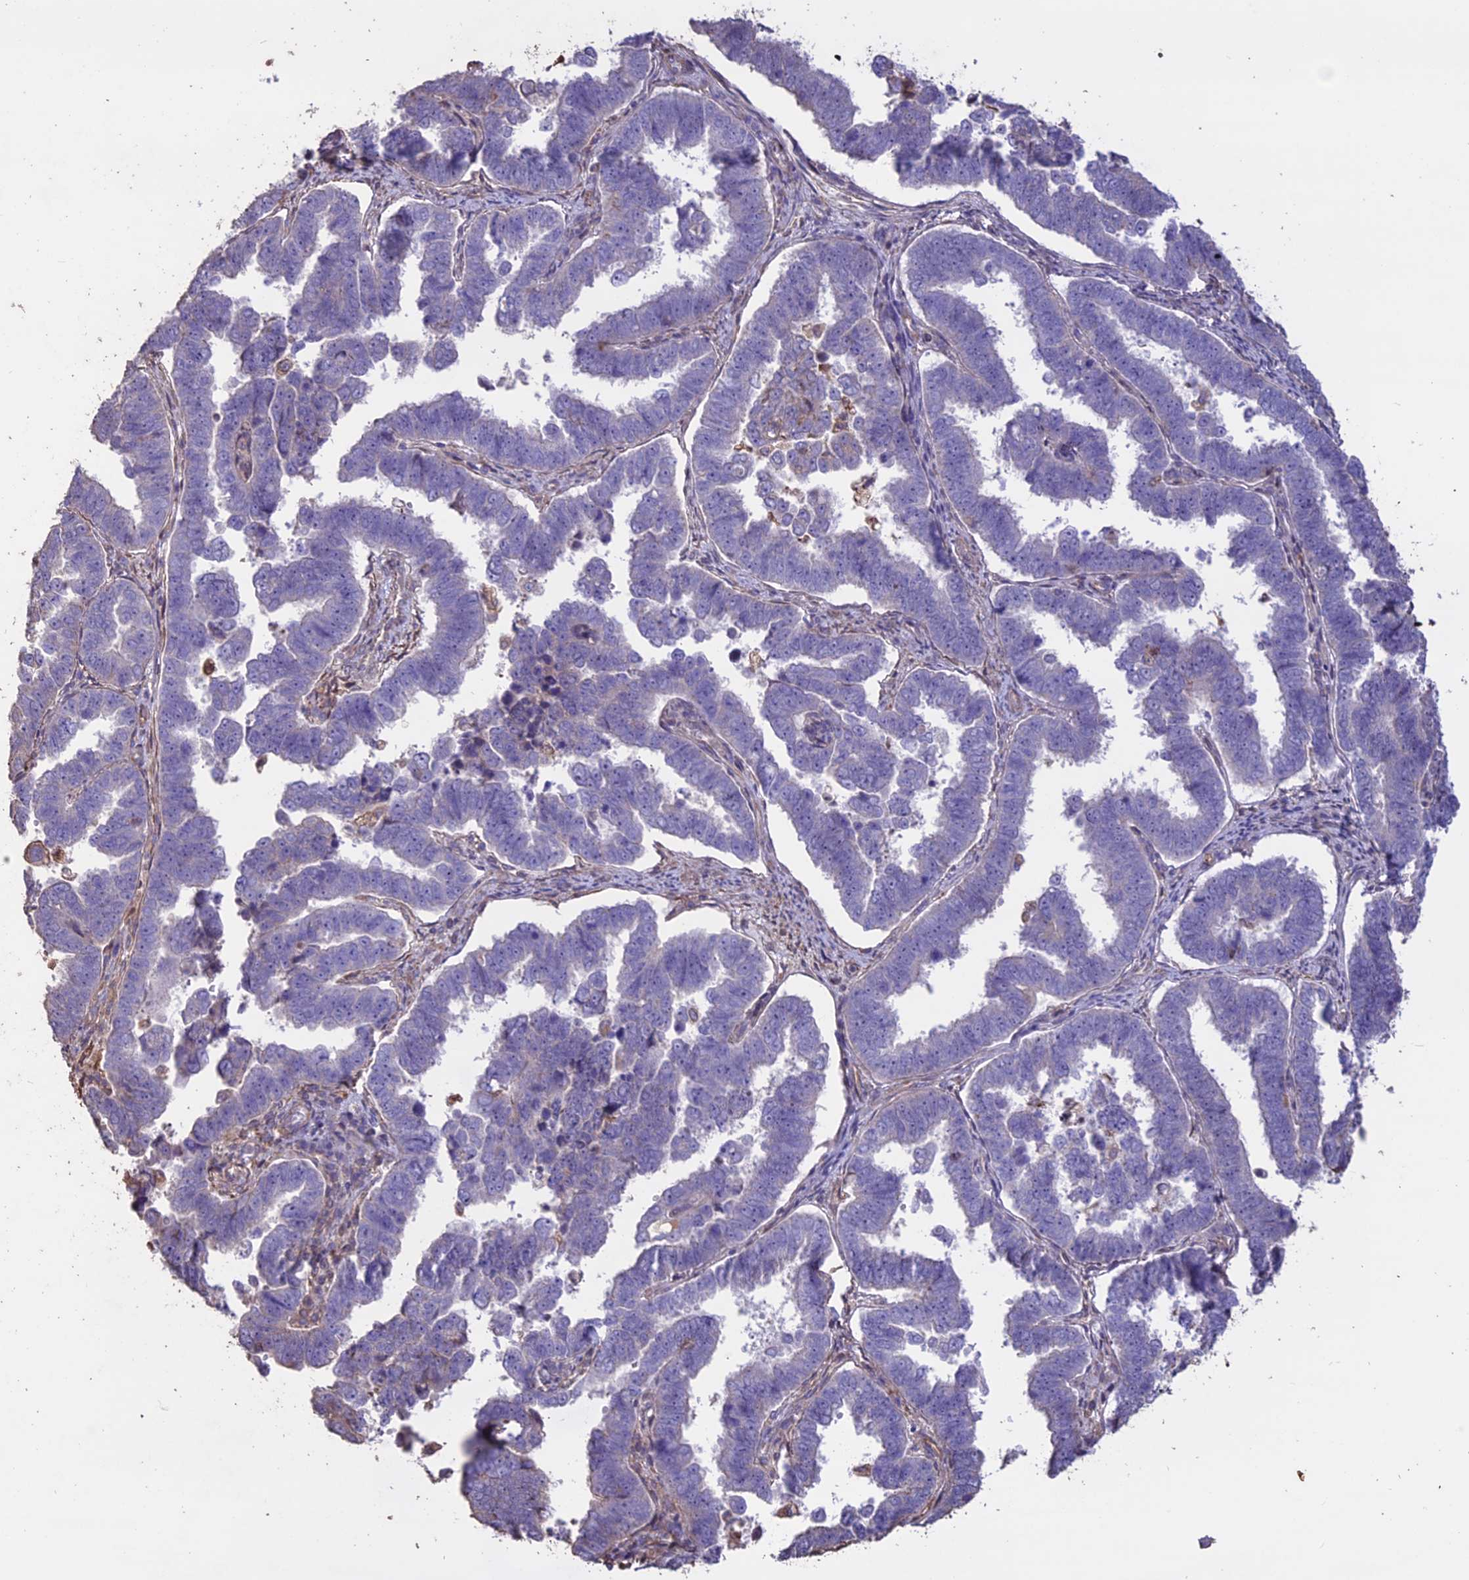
{"staining": {"intensity": "negative", "quantity": "none", "location": "none"}, "tissue": "endometrial cancer", "cell_type": "Tumor cells", "image_type": "cancer", "snomed": [{"axis": "morphology", "description": "Adenocarcinoma, NOS"}, {"axis": "topography", "description": "Endometrium"}], "caption": "Tumor cells are negative for brown protein staining in adenocarcinoma (endometrial).", "gene": "CCDC148", "patient": {"sex": "female", "age": 75}}